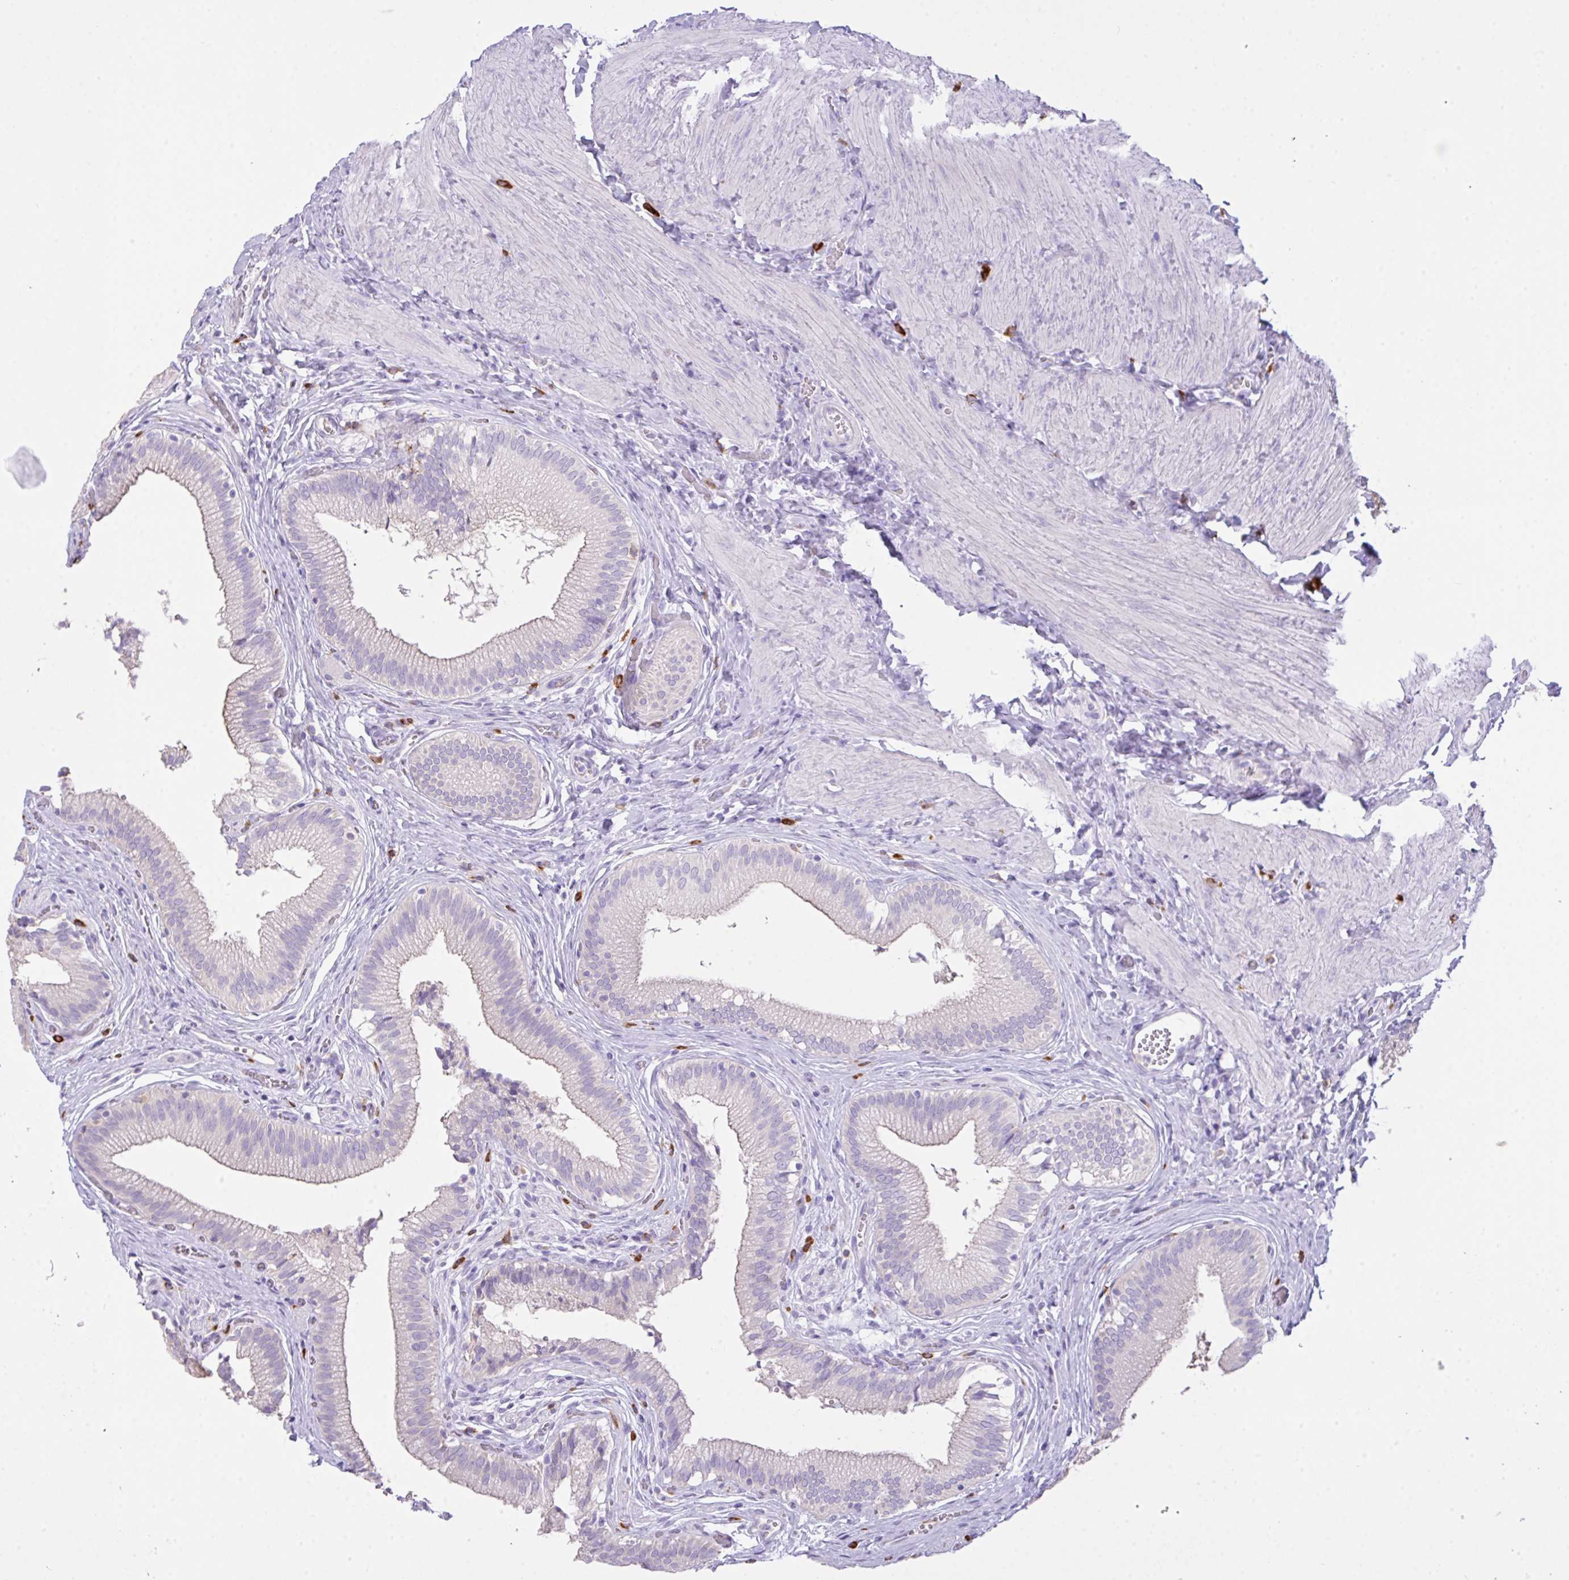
{"staining": {"intensity": "weak", "quantity": "<25%", "location": "cytoplasmic/membranous"}, "tissue": "gallbladder", "cell_type": "Glandular cells", "image_type": "normal", "snomed": [{"axis": "morphology", "description": "Normal tissue, NOS"}, {"axis": "topography", "description": "Gallbladder"}, {"axis": "topography", "description": "Peripheral nerve tissue"}], "caption": "Immunohistochemistry (IHC) of normal human gallbladder reveals no expression in glandular cells. The staining was performed using DAB to visualize the protein expression in brown, while the nuclei were stained in blue with hematoxylin (Magnification: 20x).", "gene": "CST11", "patient": {"sex": "male", "age": 17}}